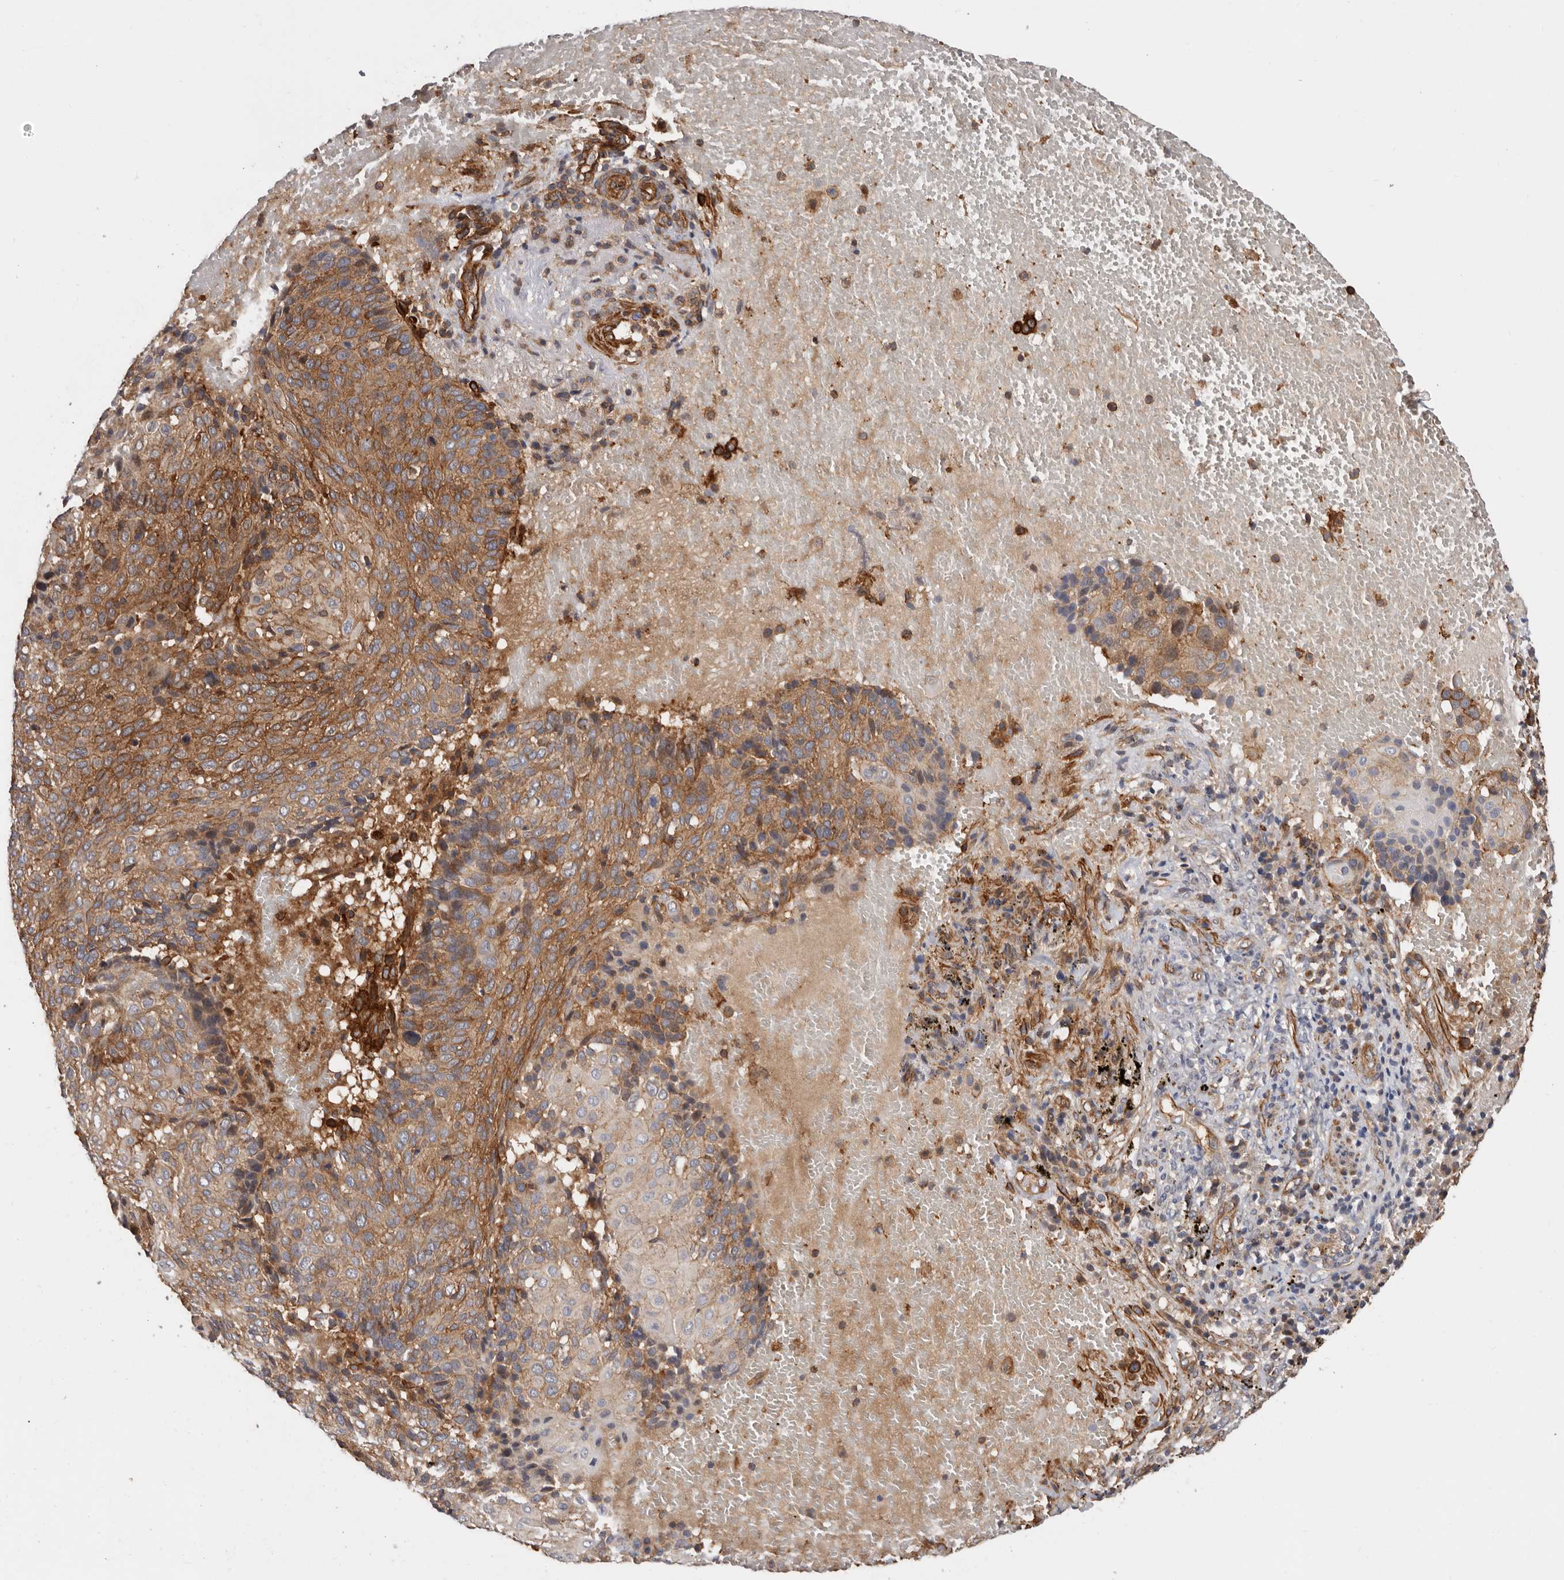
{"staining": {"intensity": "moderate", "quantity": ">75%", "location": "cytoplasmic/membranous"}, "tissue": "cervical cancer", "cell_type": "Tumor cells", "image_type": "cancer", "snomed": [{"axis": "morphology", "description": "Squamous cell carcinoma, NOS"}, {"axis": "topography", "description": "Cervix"}], "caption": "Human cervical cancer stained with a brown dye exhibits moderate cytoplasmic/membranous positive staining in approximately >75% of tumor cells.", "gene": "TMC7", "patient": {"sex": "female", "age": 74}}